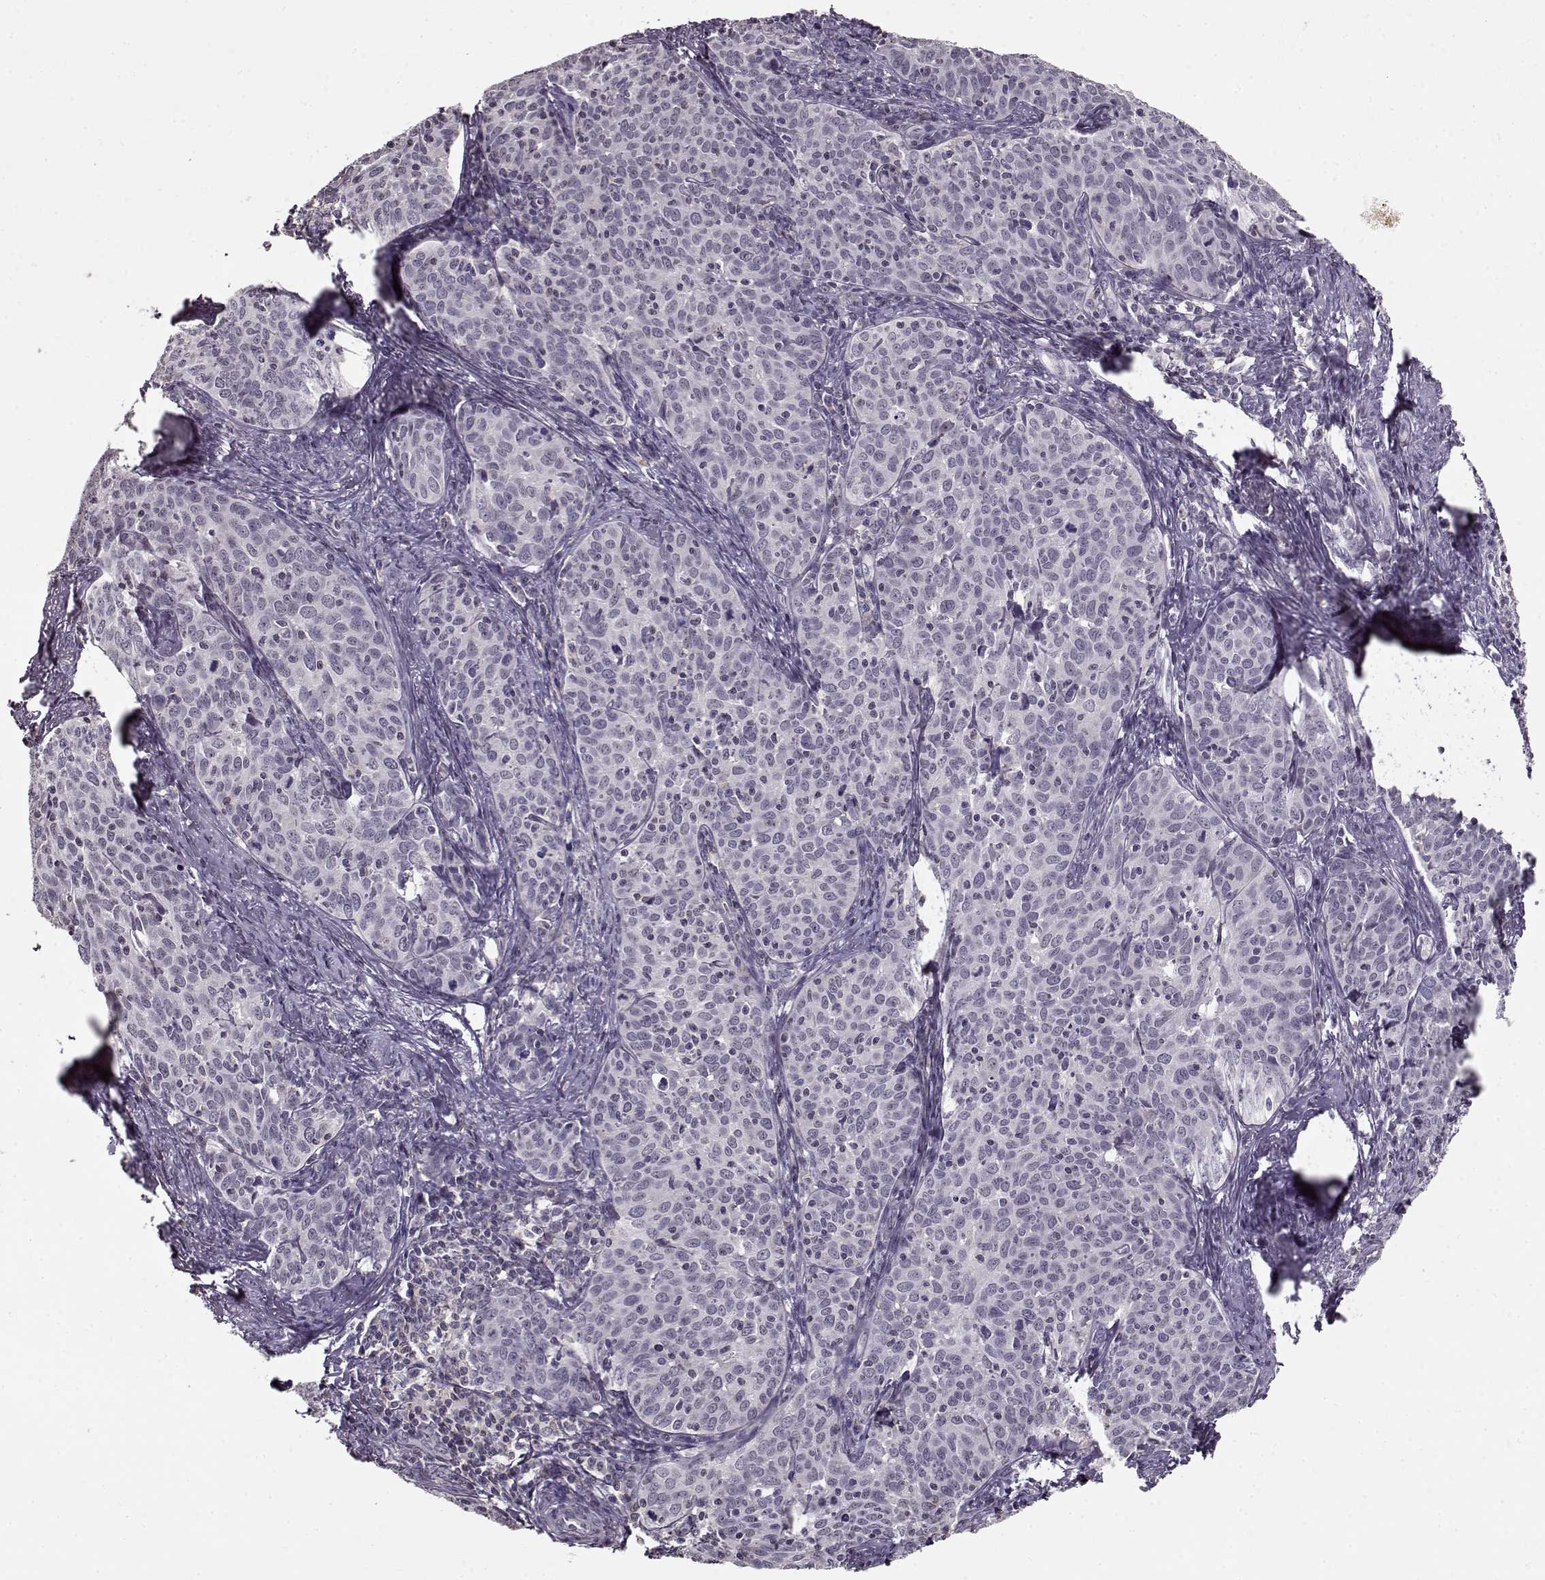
{"staining": {"intensity": "negative", "quantity": "none", "location": "none"}, "tissue": "cervical cancer", "cell_type": "Tumor cells", "image_type": "cancer", "snomed": [{"axis": "morphology", "description": "Squamous cell carcinoma, NOS"}, {"axis": "topography", "description": "Cervix"}], "caption": "IHC micrograph of squamous cell carcinoma (cervical) stained for a protein (brown), which reveals no staining in tumor cells.", "gene": "RP1L1", "patient": {"sex": "female", "age": 62}}